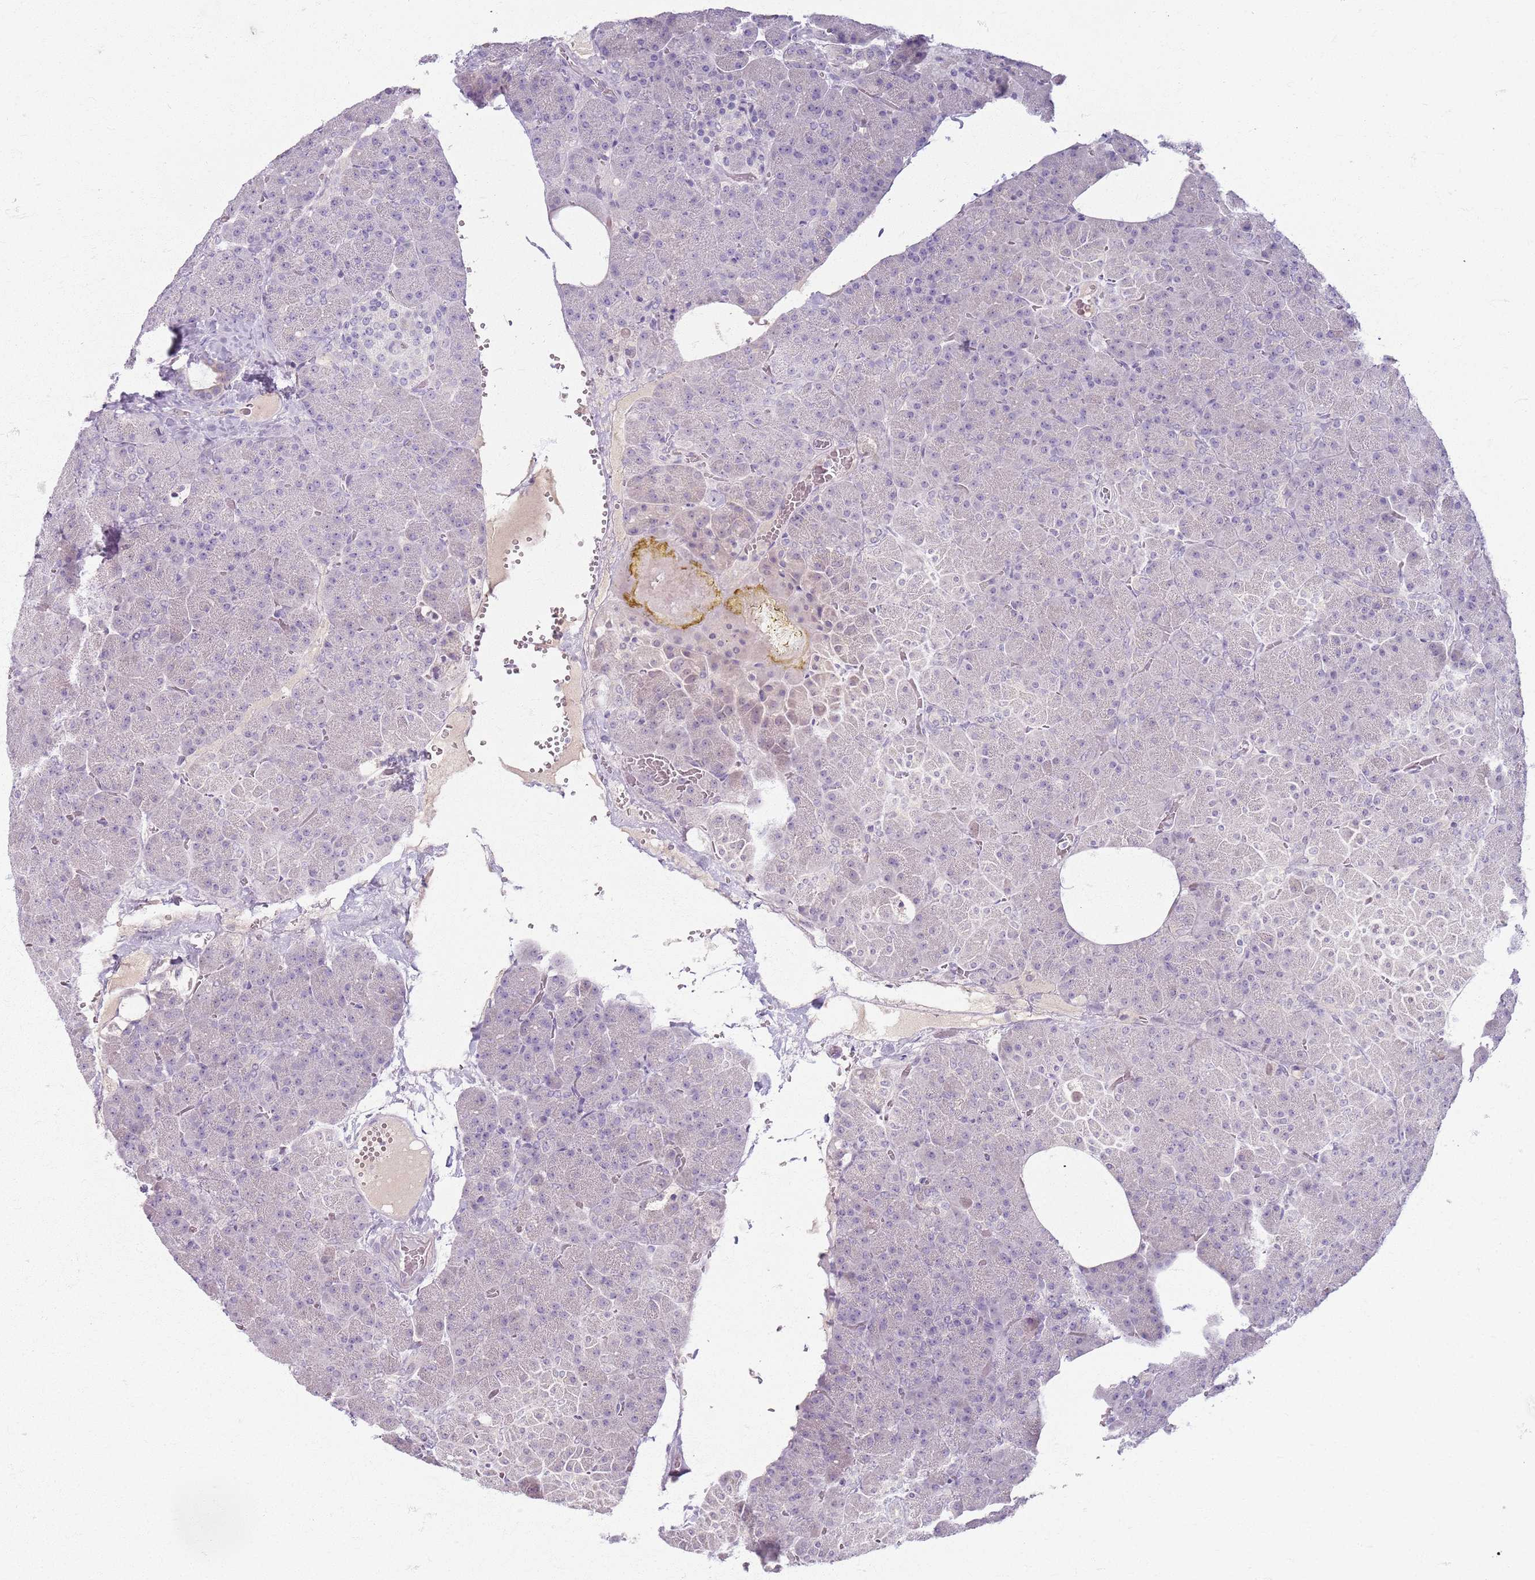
{"staining": {"intensity": "negative", "quantity": "none", "location": "none"}, "tissue": "pancreas", "cell_type": "Exocrine glandular cells", "image_type": "normal", "snomed": [{"axis": "morphology", "description": "Normal tissue, NOS"}, {"axis": "morphology", "description": "Carcinoid, malignant, NOS"}, {"axis": "topography", "description": "Pancreas"}], "caption": "A micrograph of pancreas stained for a protein displays no brown staining in exocrine glandular cells.", "gene": "CRIPT", "patient": {"sex": "female", "age": 35}}